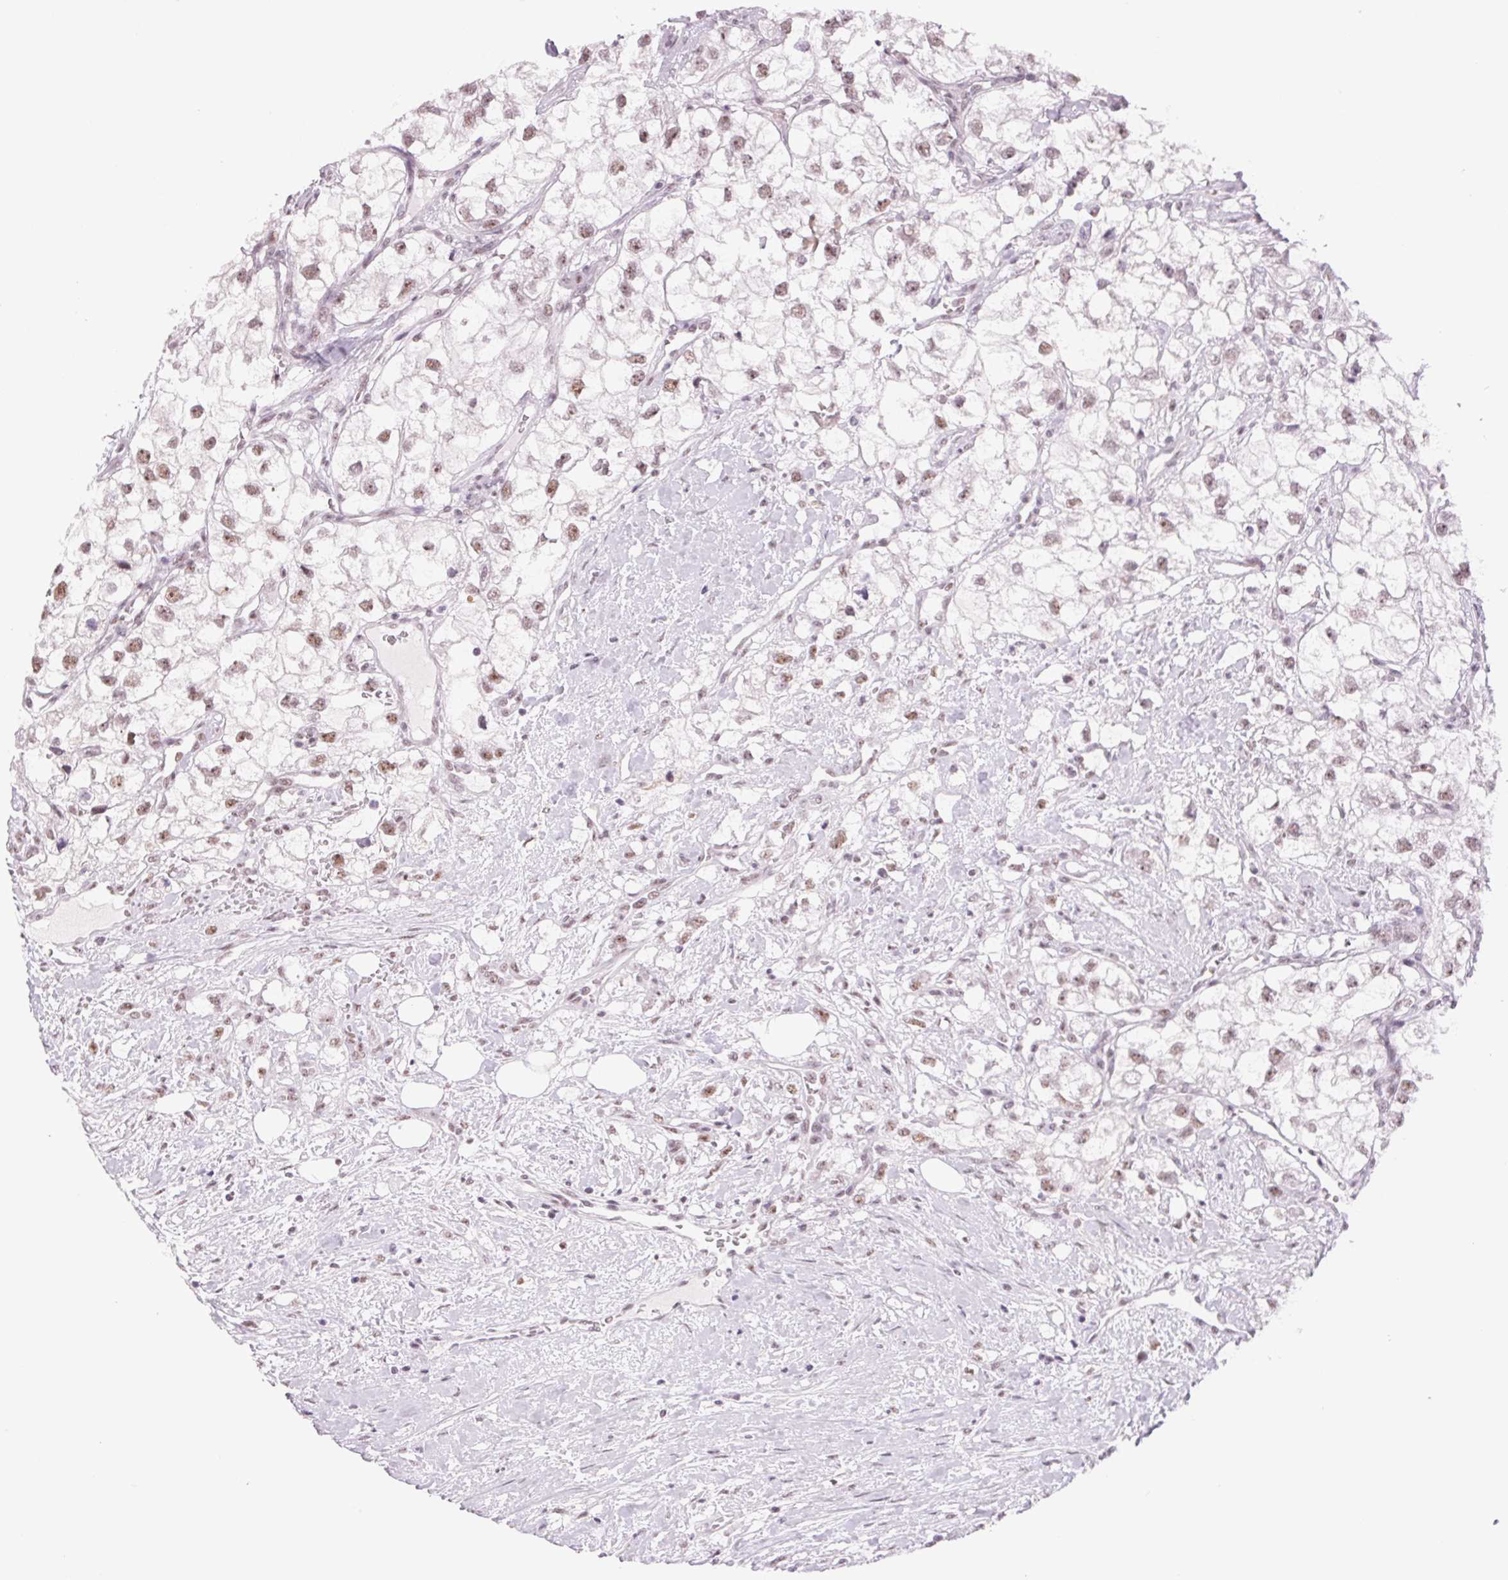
{"staining": {"intensity": "moderate", "quantity": ">75%", "location": "nuclear"}, "tissue": "renal cancer", "cell_type": "Tumor cells", "image_type": "cancer", "snomed": [{"axis": "morphology", "description": "Adenocarcinoma, NOS"}, {"axis": "topography", "description": "Kidney"}], "caption": "Protein expression analysis of renal cancer (adenocarcinoma) exhibits moderate nuclear positivity in approximately >75% of tumor cells. (DAB (3,3'-diaminobenzidine) = brown stain, brightfield microscopy at high magnification).", "gene": "ZC3H14", "patient": {"sex": "male", "age": 59}}